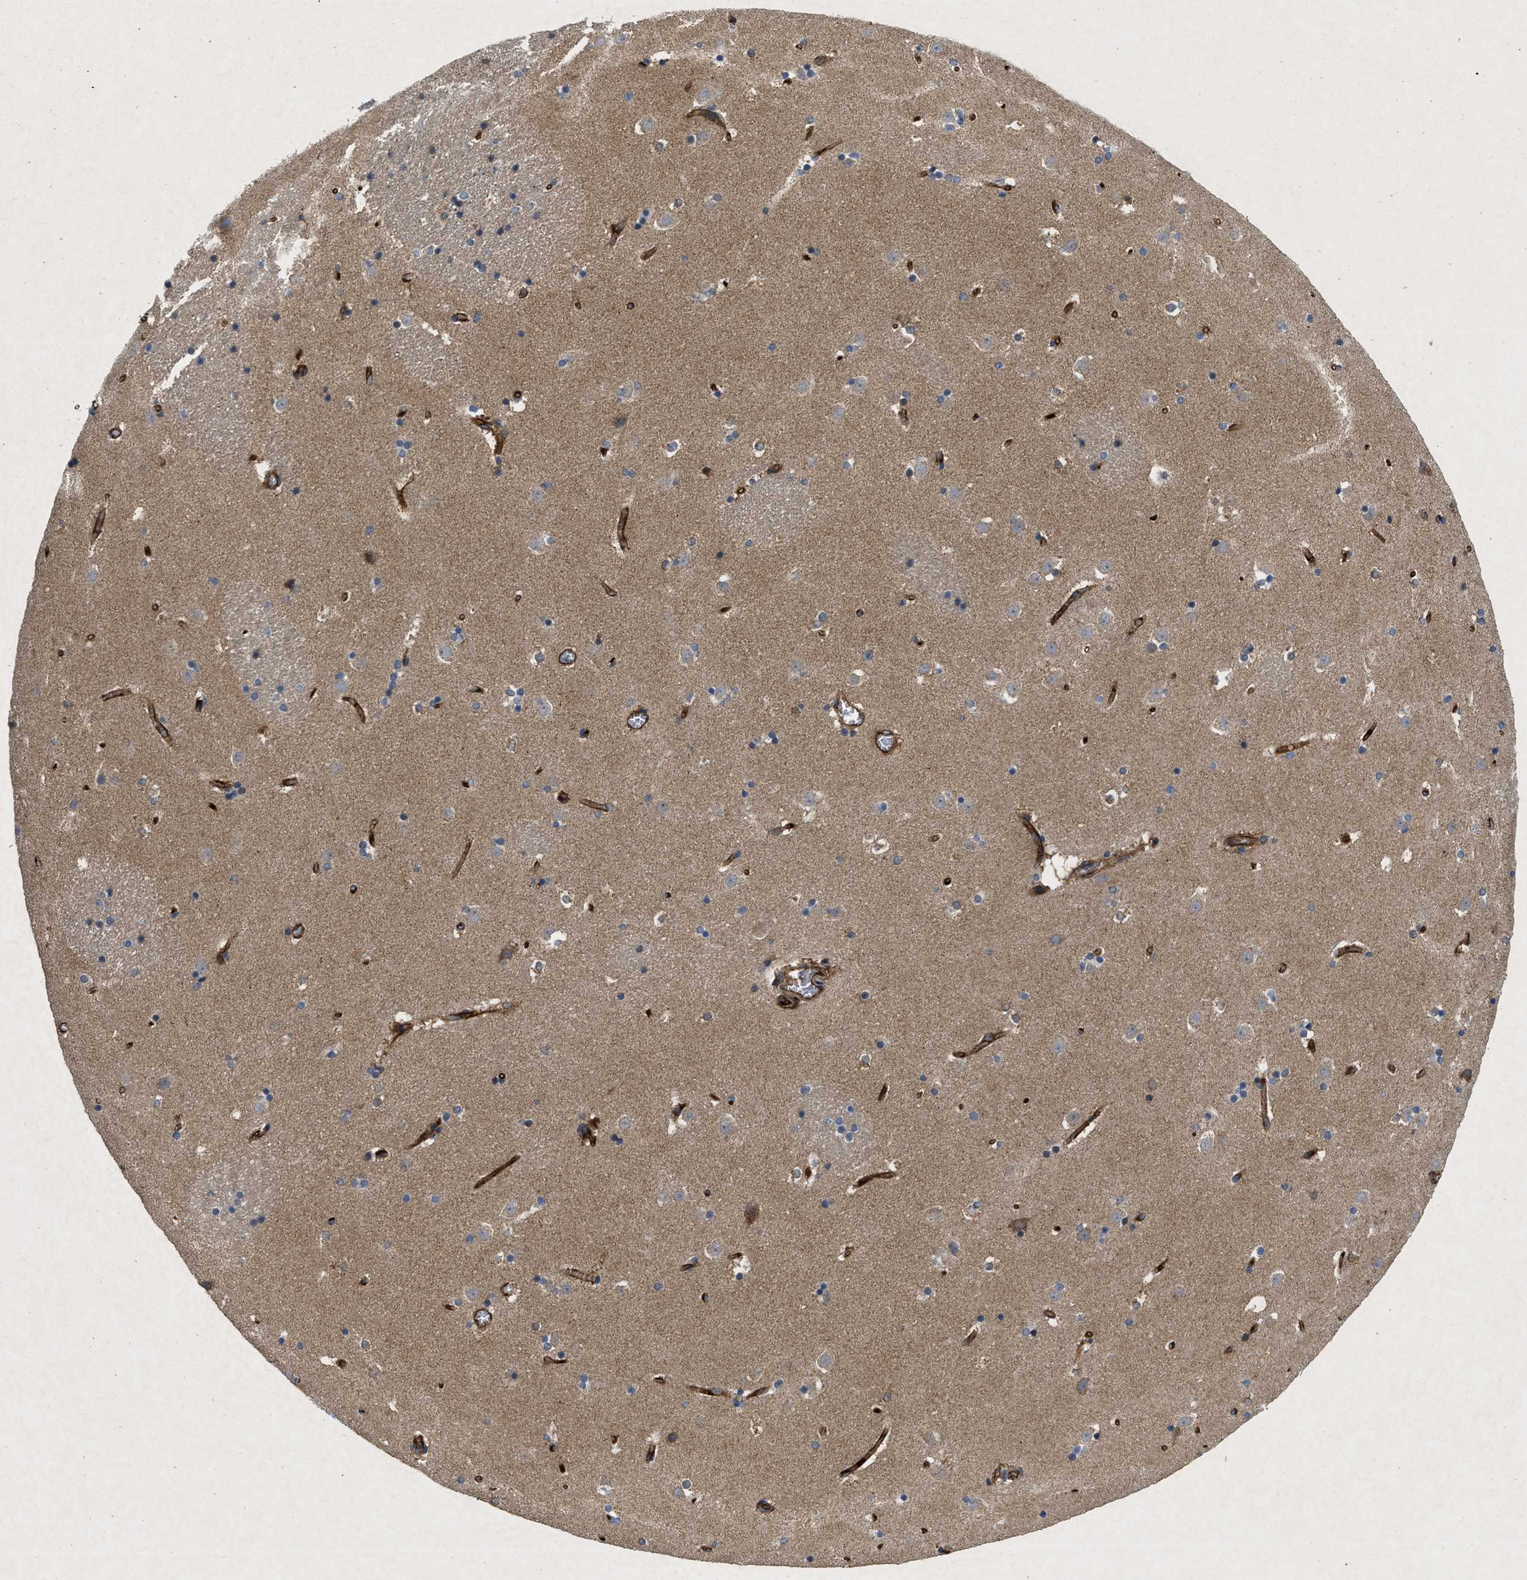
{"staining": {"intensity": "weak", "quantity": "<25%", "location": "cytoplasmic/membranous"}, "tissue": "caudate", "cell_type": "Glial cells", "image_type": "normal", "snomed": [{"axis": "morphology", "description": "Normal tissue, NOS"}, {"axis": "topography", "description": "Lateral ventricle wall"}], "caption": "Image shows no protein expression in glial cells of benign caudate. (DAB (3,3'-diaminobenzidine) immunohistochemistry visualized using brightfield microscopy, high magnification).", "gene": "HSPA12B", "patient": {"sex": "male", "age": 45}}